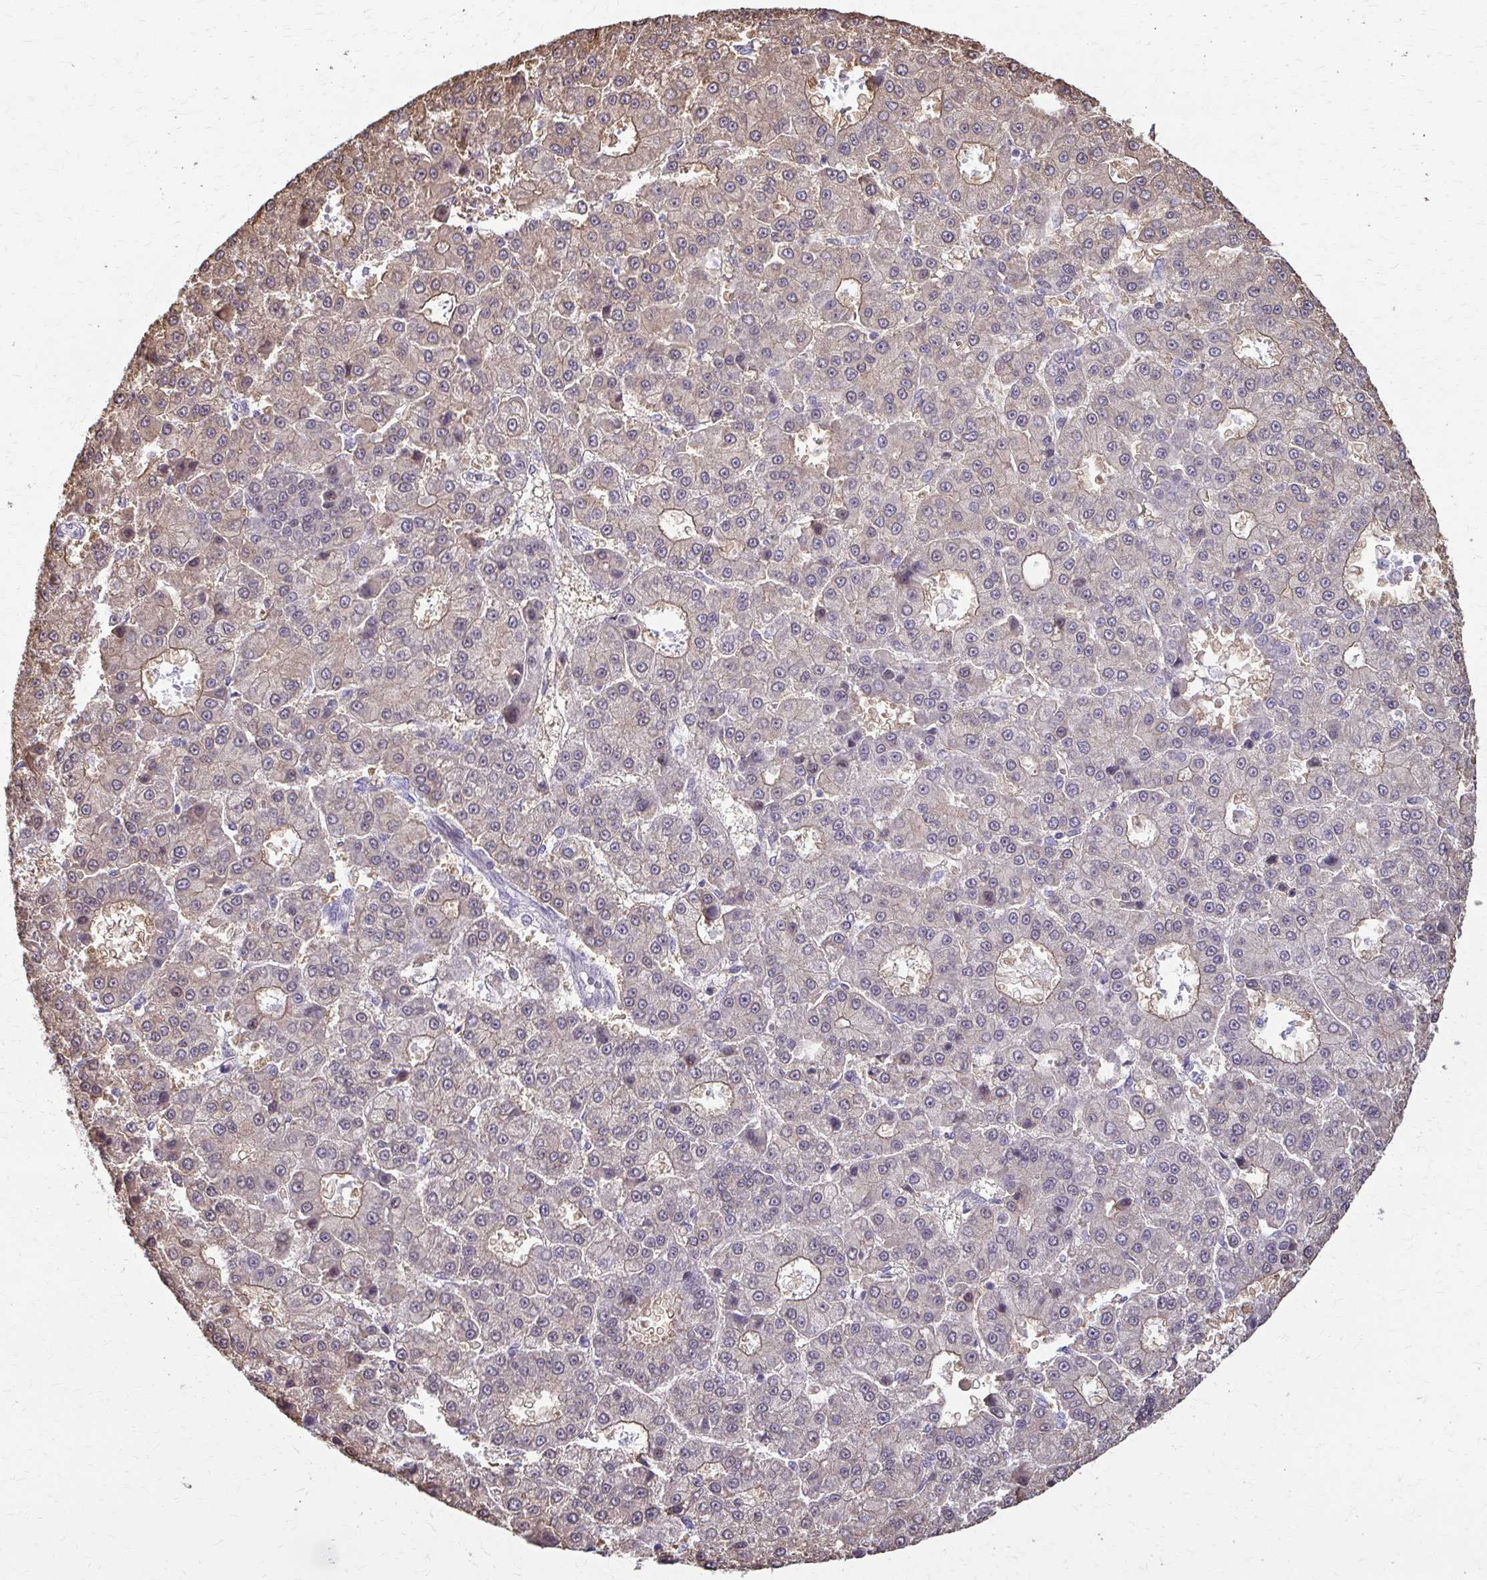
{"staining": {"intensity": "weak", "quantity": "<25%", "location": "cytoplasmic/membranous"}, "tissue": "liver cancer", "cell_type": "Tumor cells", "image_type": "cancer", "snomed": [{"axis": "morphology", "description": "Carcinoma, Hepatocellular, NOS"}, {"axis": "topography", "description": "Liver"}], "caption": "Histopathology image shows no protein staining in tumor cells of liver cancer (hepatocellular carcinoma) tissue.", "gene": "ZNF34", "patient": {"sex": "male", "age": 70}}